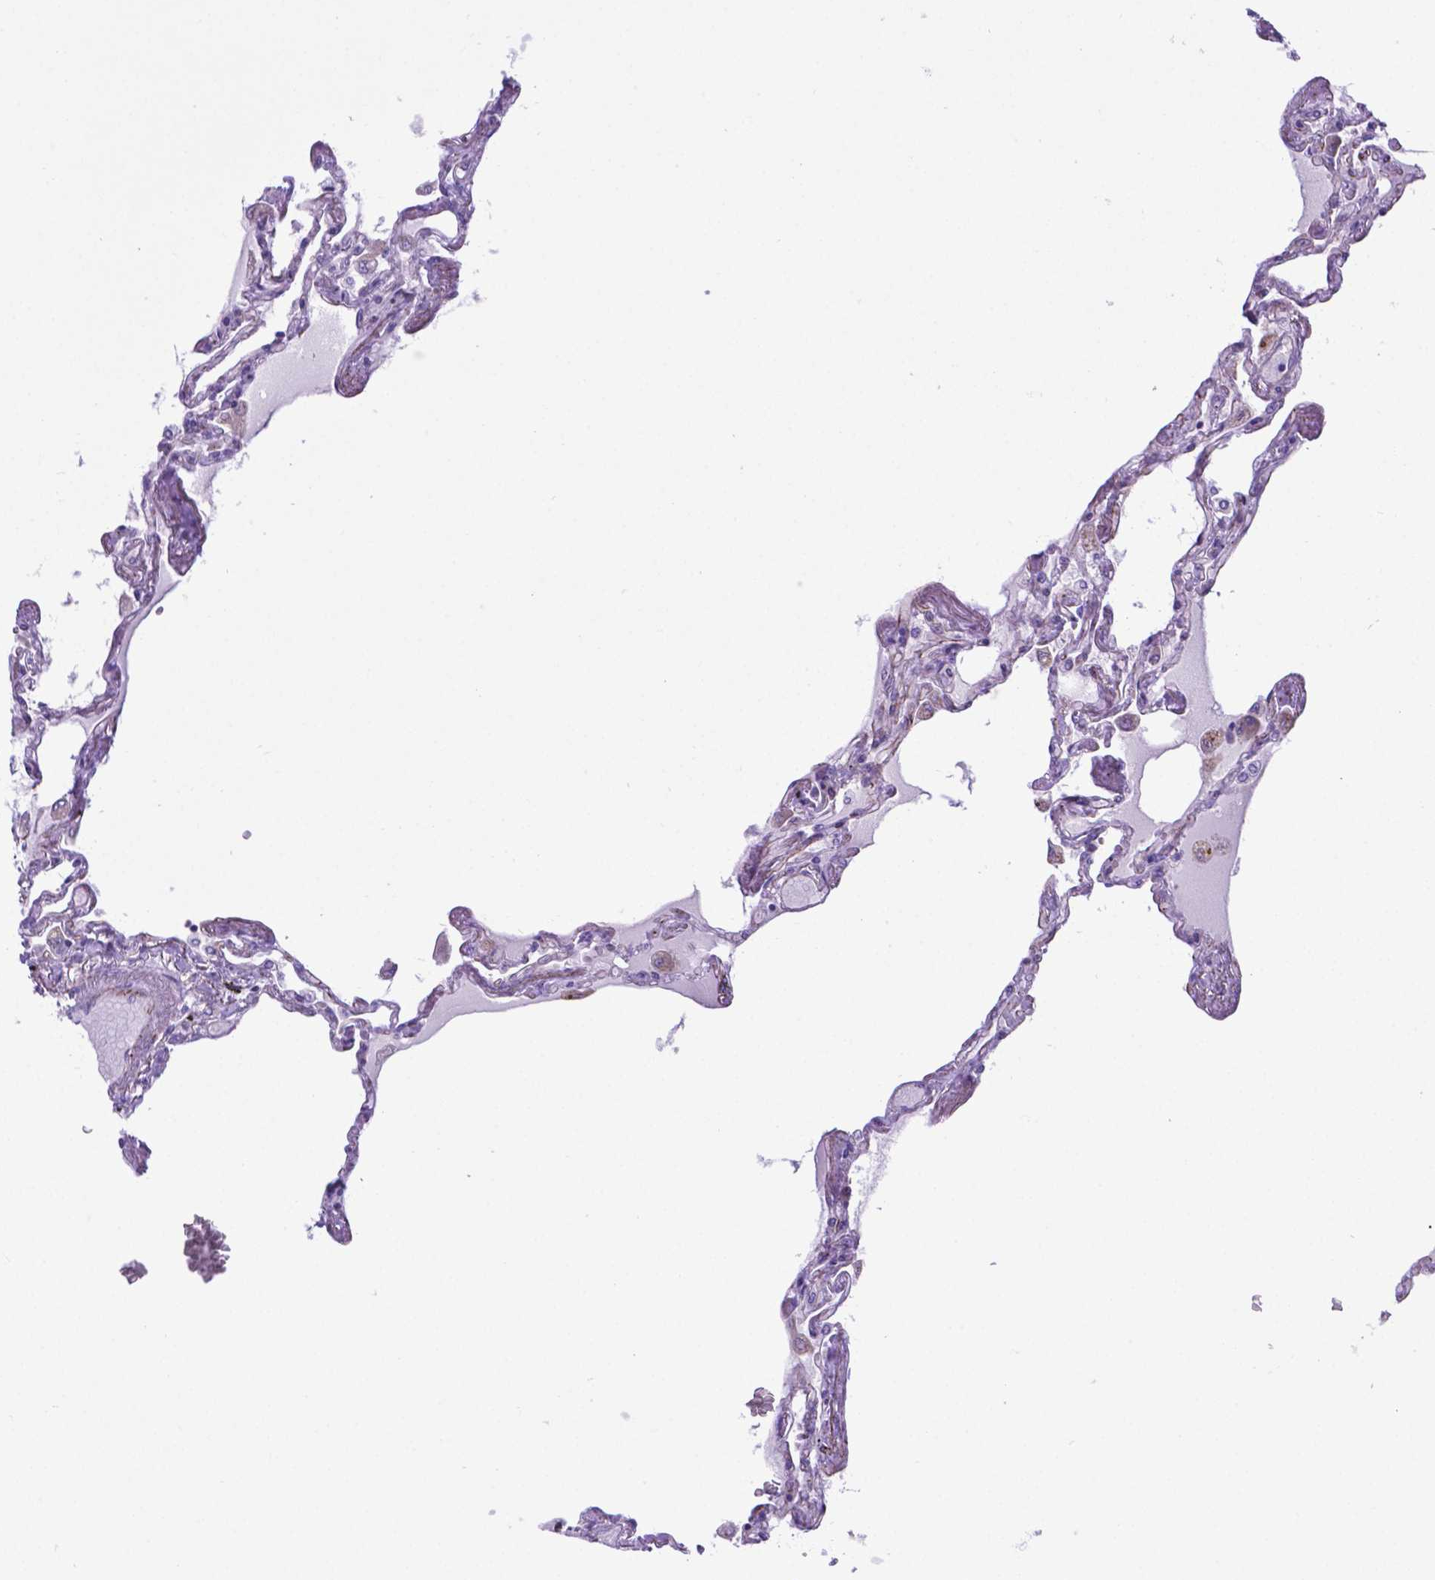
{"staining": {"intensity": "negative", "quantity": "none", "location": "none"}, "tissue": "lung", "cell_type": "Alveolar cells", "image_type": "normal", "snomed": [{"axis": "morphology", "description": "Normal tissue, NOS"}, {"axis": "morphology", "description": "Adenocarcinoma, NOS"}, {"axis": "topography", "description": "Cartilage tissue"}, {"axis": "topography", "description": "Lung"}], "caption": "There is no significant positivity in alveolar cells of lung. (Brightfield microscopy of DAB (3,3'-diaminobenzidine) immunohistochemistry (IHC) at high magnification).", "gene": "LZTR1", "patient": {"sex": "female", "age": 67}}